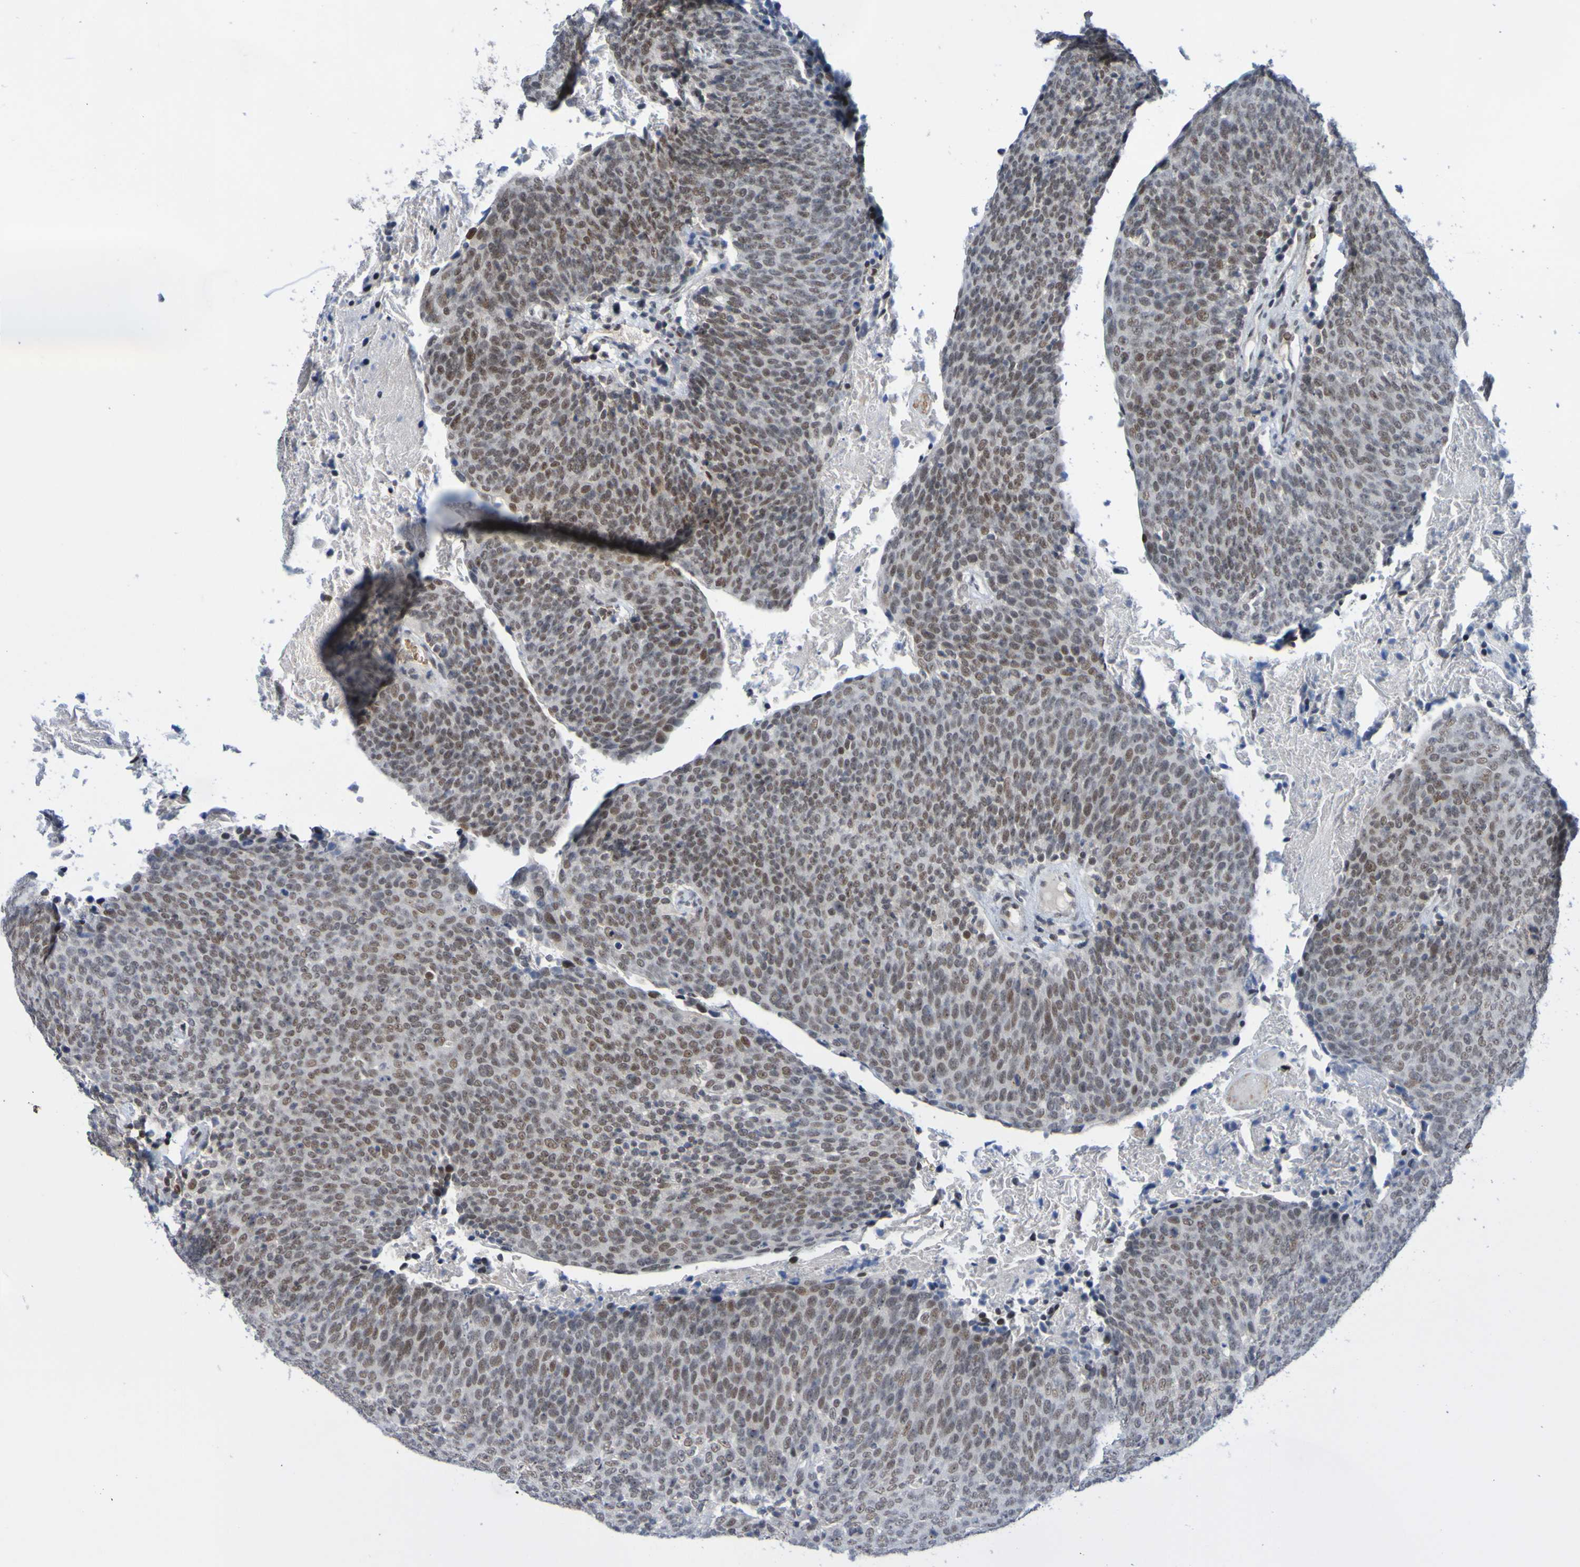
{"staining": {"intensity": "moderate", "quantity": "25%-75%", "location": "nuclear"}, "tissue": "head and neck cancer", "cell_type": "Tumor cells", "image_type": "cancer", "snomed": [{"axis": "morphology", "description": "Squamous cell carcinoma, NOS"}, {"axis": "morphology", "description": "Squamous cell carcinoma, metastatic, NOS"}, {"axis": "topography", "description": "Lymph node"}, {"axis": "topography", "description": "Head-Neck"}], "caption": "Head and neck metastatic squamous cell carcinoma stained with DAB (3,3'-diaminobenzidine) IHC reveals medium levels of moderate nuclear staining in approximately 25%-75% of tumor cells. (Brightfield microscopy of DAB IHC at high magnification).", "gene": "PCGF1", "patient": {"sex": "male", "age": 62}}